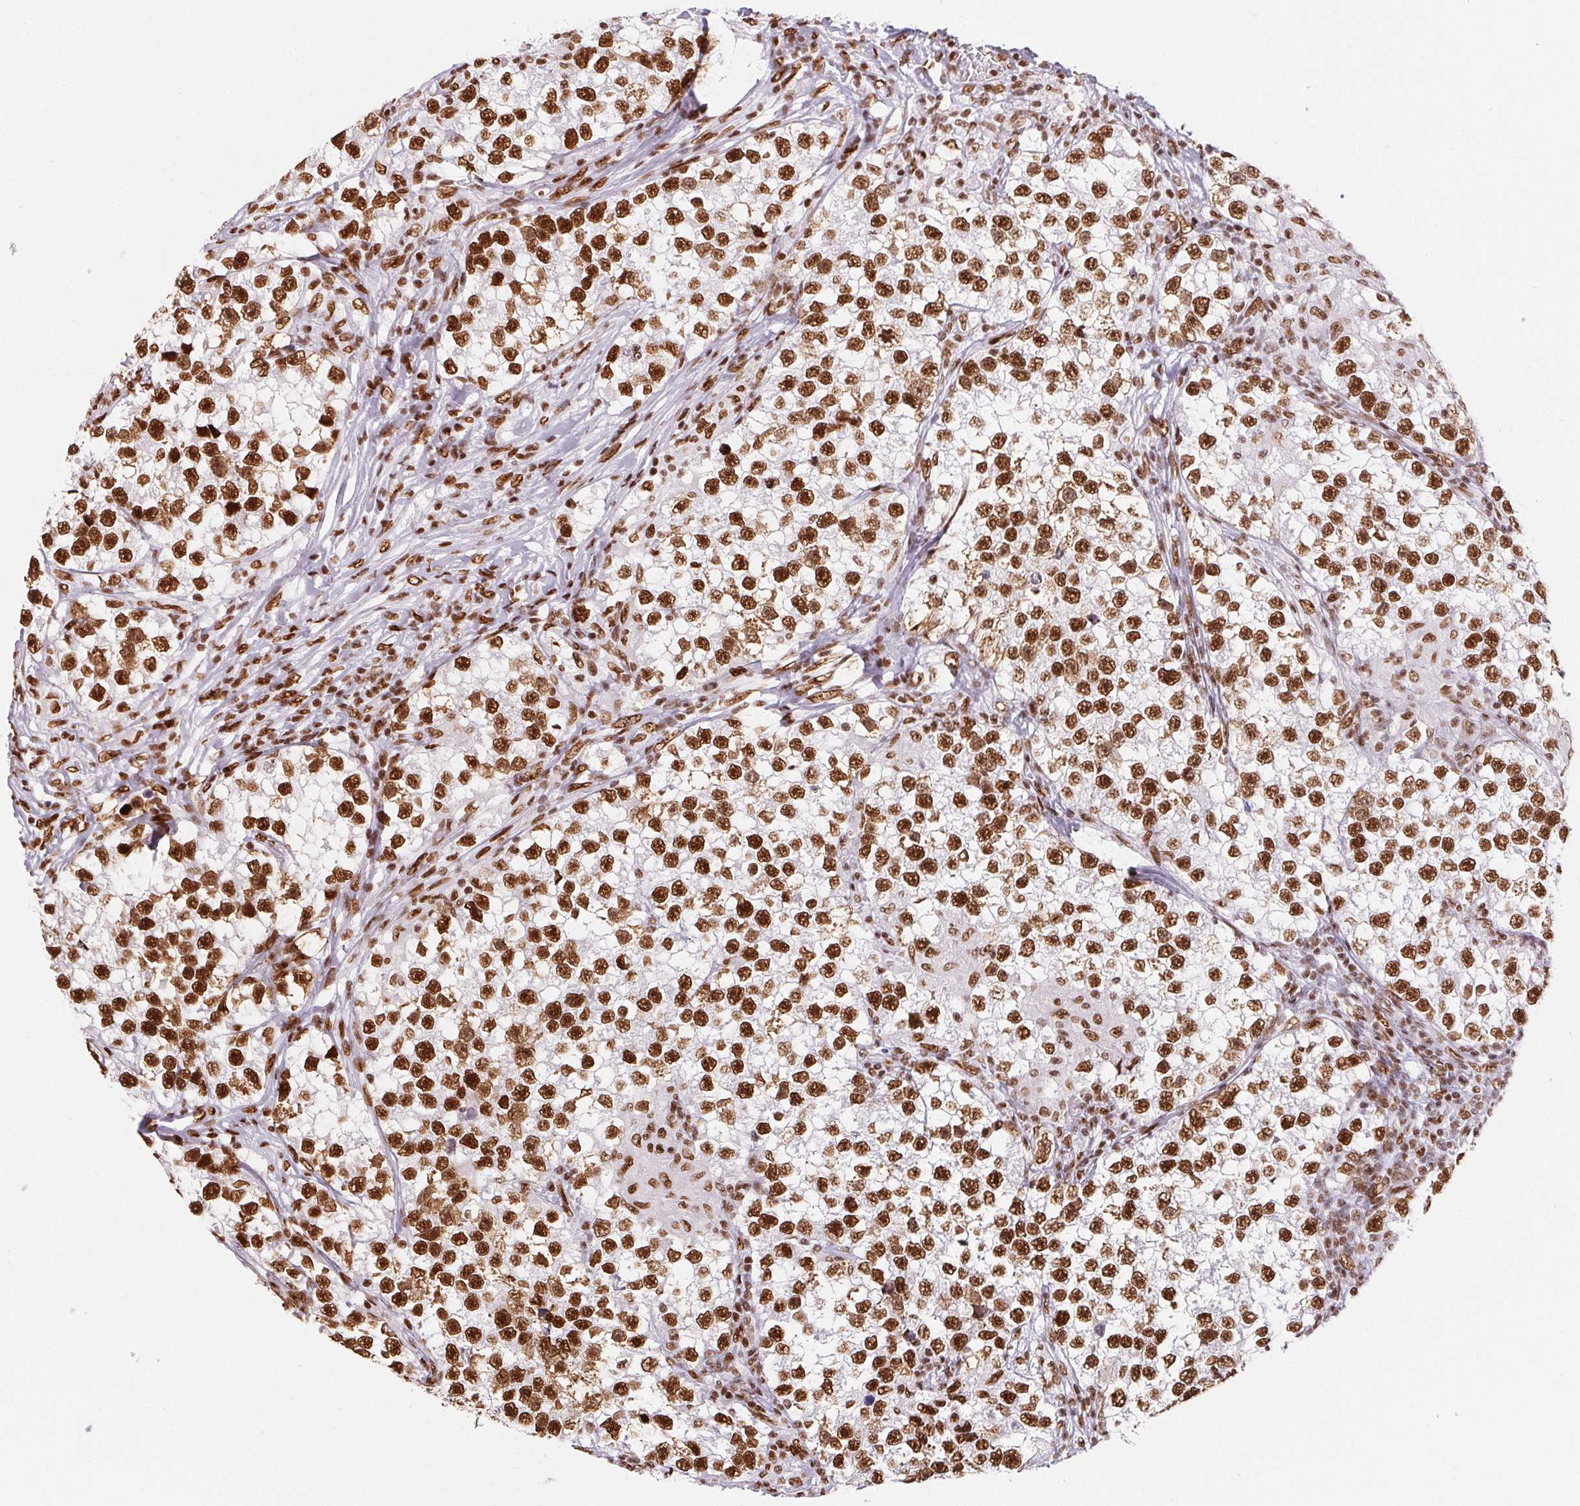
{"staining": {"intensity": "strong", "quantity": ">75%", "location": "nuclear"}, "tissue": "testis cancer", "cell_type": "Tumor cells", "image_type": "cancer", "snomed": [{"axis": "morphology", "description": "Seminoma, NOS"}, {"axis": "topography", "description": "Testis"}], "caption": "Immunohistochemical staining of human testis seminoma exhibits strong nuclear protein positivity in about >75% of tumor cells.", "gene": "ZNF80", "patient": {"sex": "male", "age": 46}}